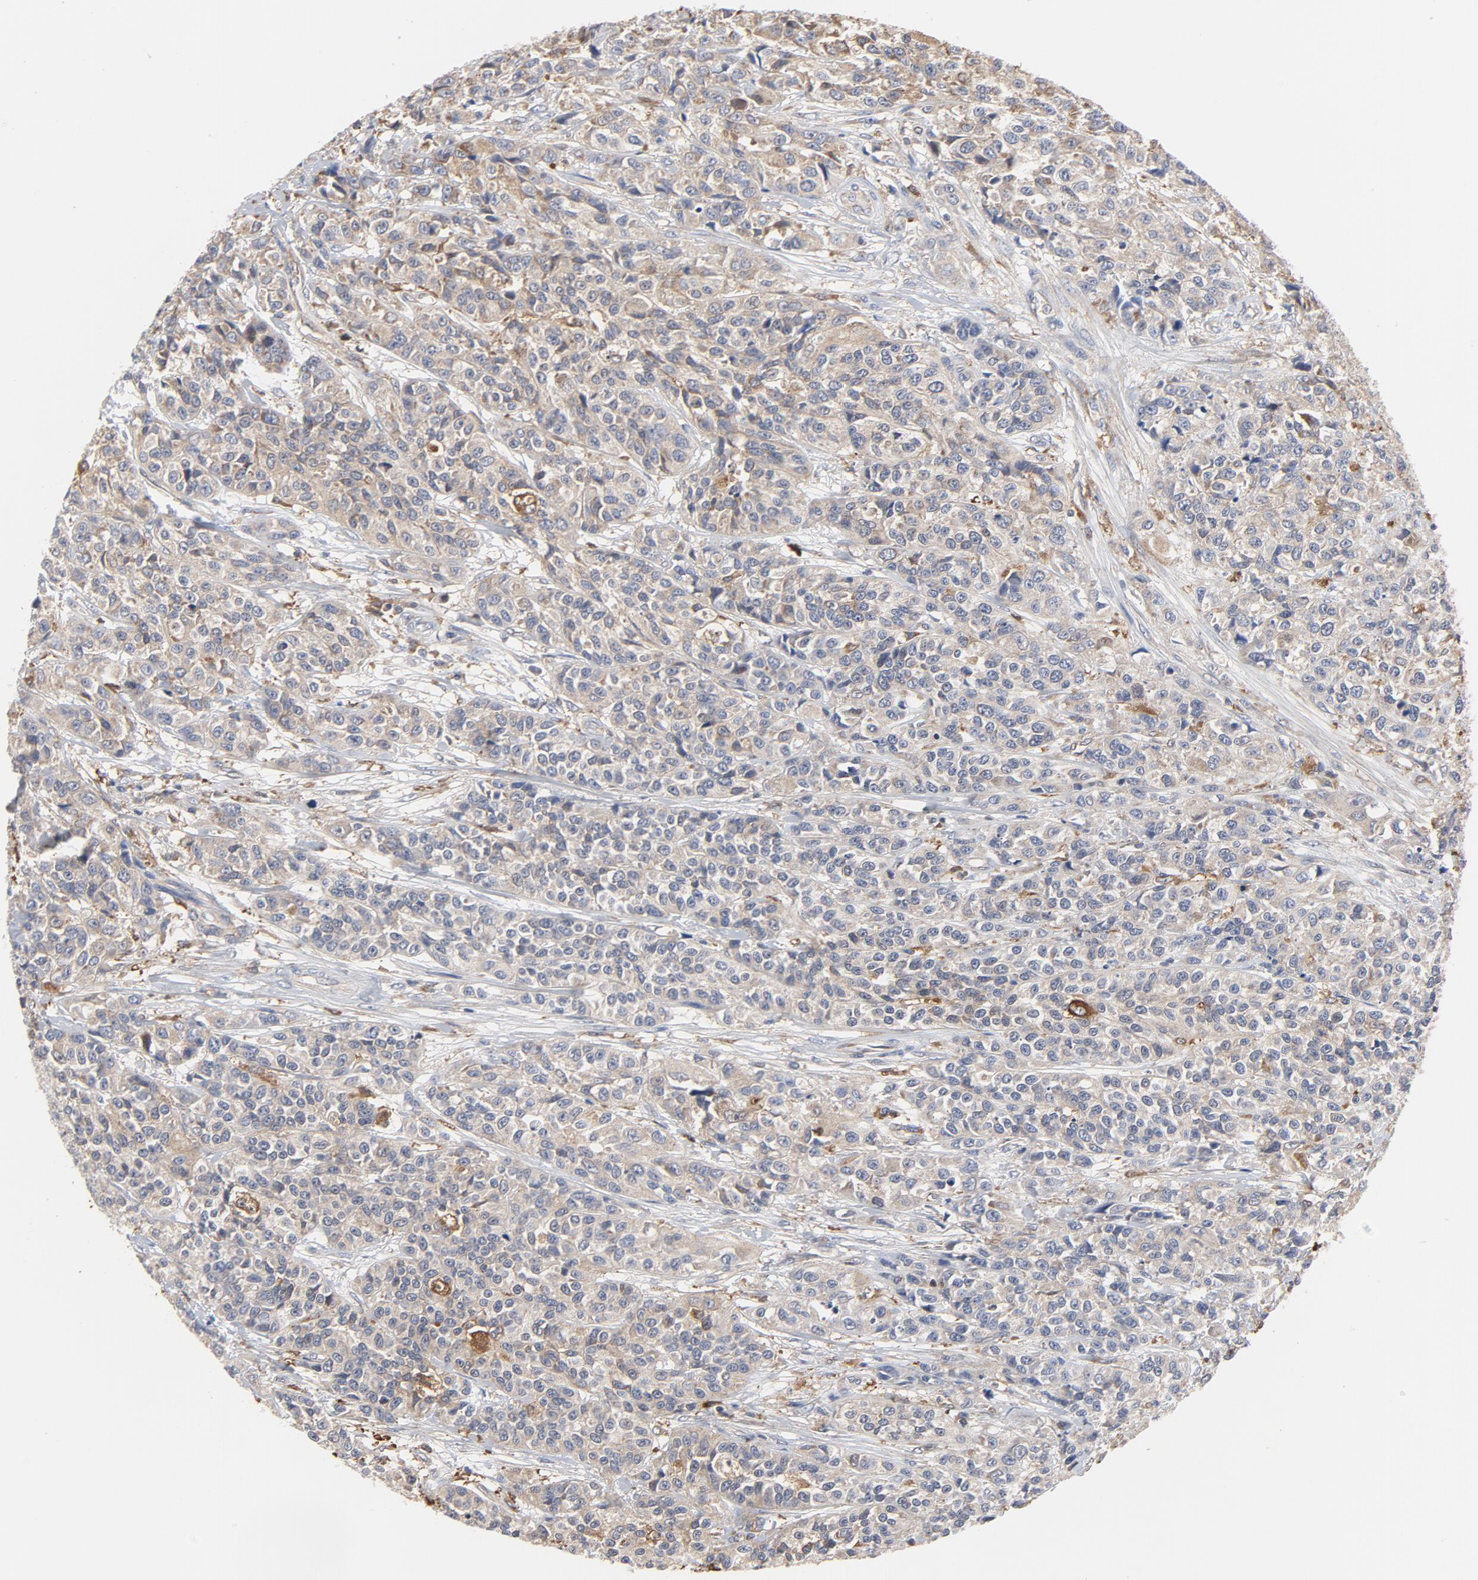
{"staining": {"intensity": "weak", "quantity": ">75%", "location": "cytoplasmic/membranous"}, "tissue": "urothelial cancer", "cell_type": "Tumor cells", "image_type": "cancer", "snomed": [{"axis": "morphology", "description": "Urothelial carcinoma, High grade"}, {"axis": "topography", "description": "Urinary bladder"}], "caption": "A photomicrograph of human urothelial carcinoma (high-grade) stained for a protein exhibits weak cytoplasmic/membranous brown staining in tumor cells.", "gene": "RAPGEF4", "patient": {"sex": "female", "age": 81}}